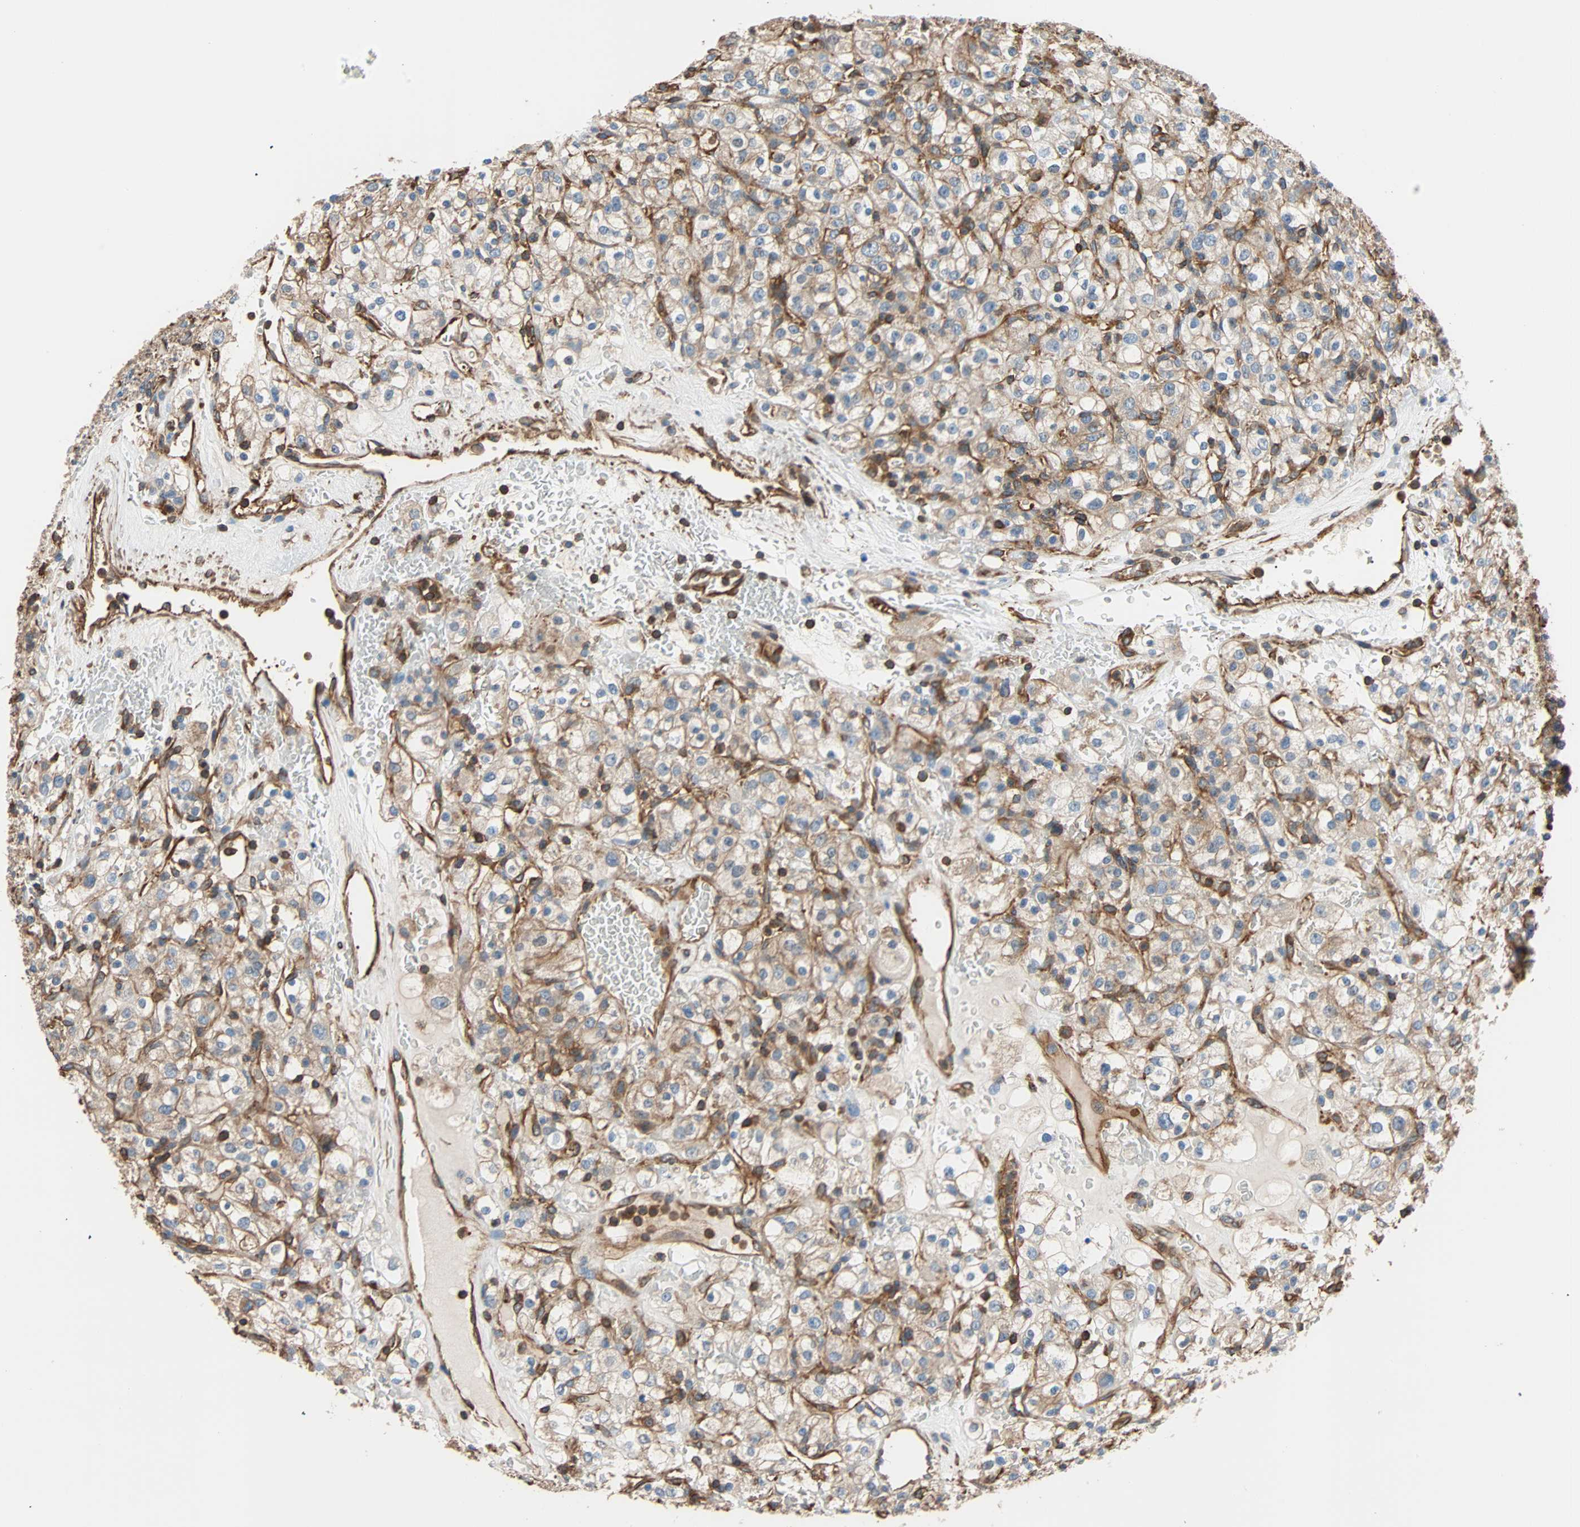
{"staining": {"intensity": "weak", "quantity": "<25%", "location": "cytoplasmic/membranous"}, "tissue": "renal cancer", "cell_type": "Tumor cells", "image_type": "cancer", "snomed": [{"axis": "morphology", "description": "Normal tissue, NOS"}, {"axis": "morphology", "description": "Adenocarcinoma, NOS"}, {"axis": "topography", "description": "Kidney"}], "caption": "There is no significant positivity in tumor cells of renal cancer. (DAB (3,3'-diaminobenzidine) immunohistochemistry, high magnification).", "gene": "GALNT10", "patient": {"sex": "female", "age": 72}}